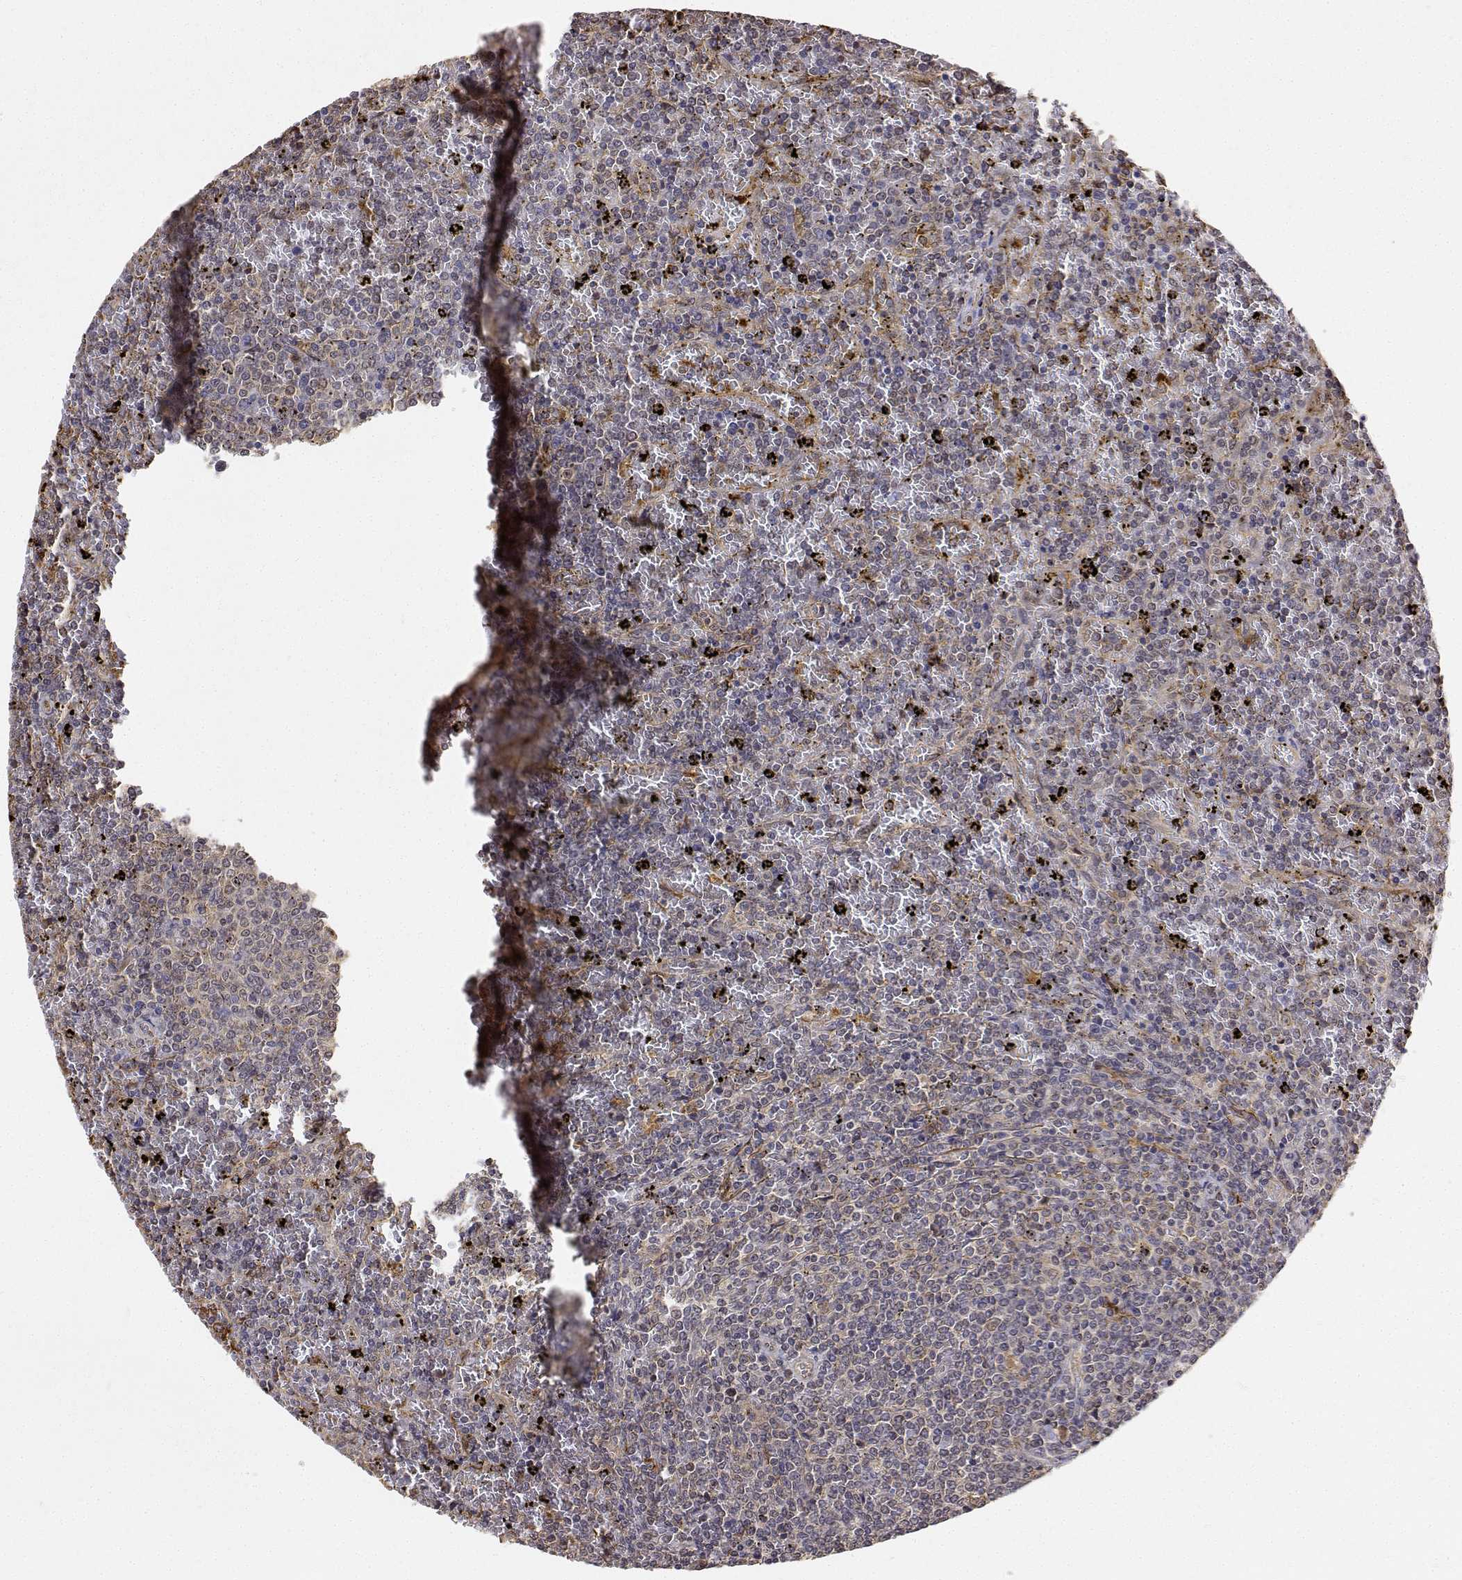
{"staining": {"intensity": "weak", "quantity": ">75%", "location": "cytoplasmic/membranous"}, "tissue": "lymphoma", "cell_type": "Tumor cells", "image_type": "cancer", "snomed": [{"axis": "morphology", "description": "Malignant lymphoma, non-Hodgkin's type, Low grade"}, {"axis": "topography", "description": "Spleen"}], "caption": "The immunohistochemical stain labels weak cytoplasmic/membranous staining in tumor cells of malignant lymphoma, non-Hodgkin's type (low-grade) tissue. The protein of interest is shown in brown color, while the nuclei are stained blue.", "gene": "PCID2", "patient": {"sex": "female", "age": 77}}